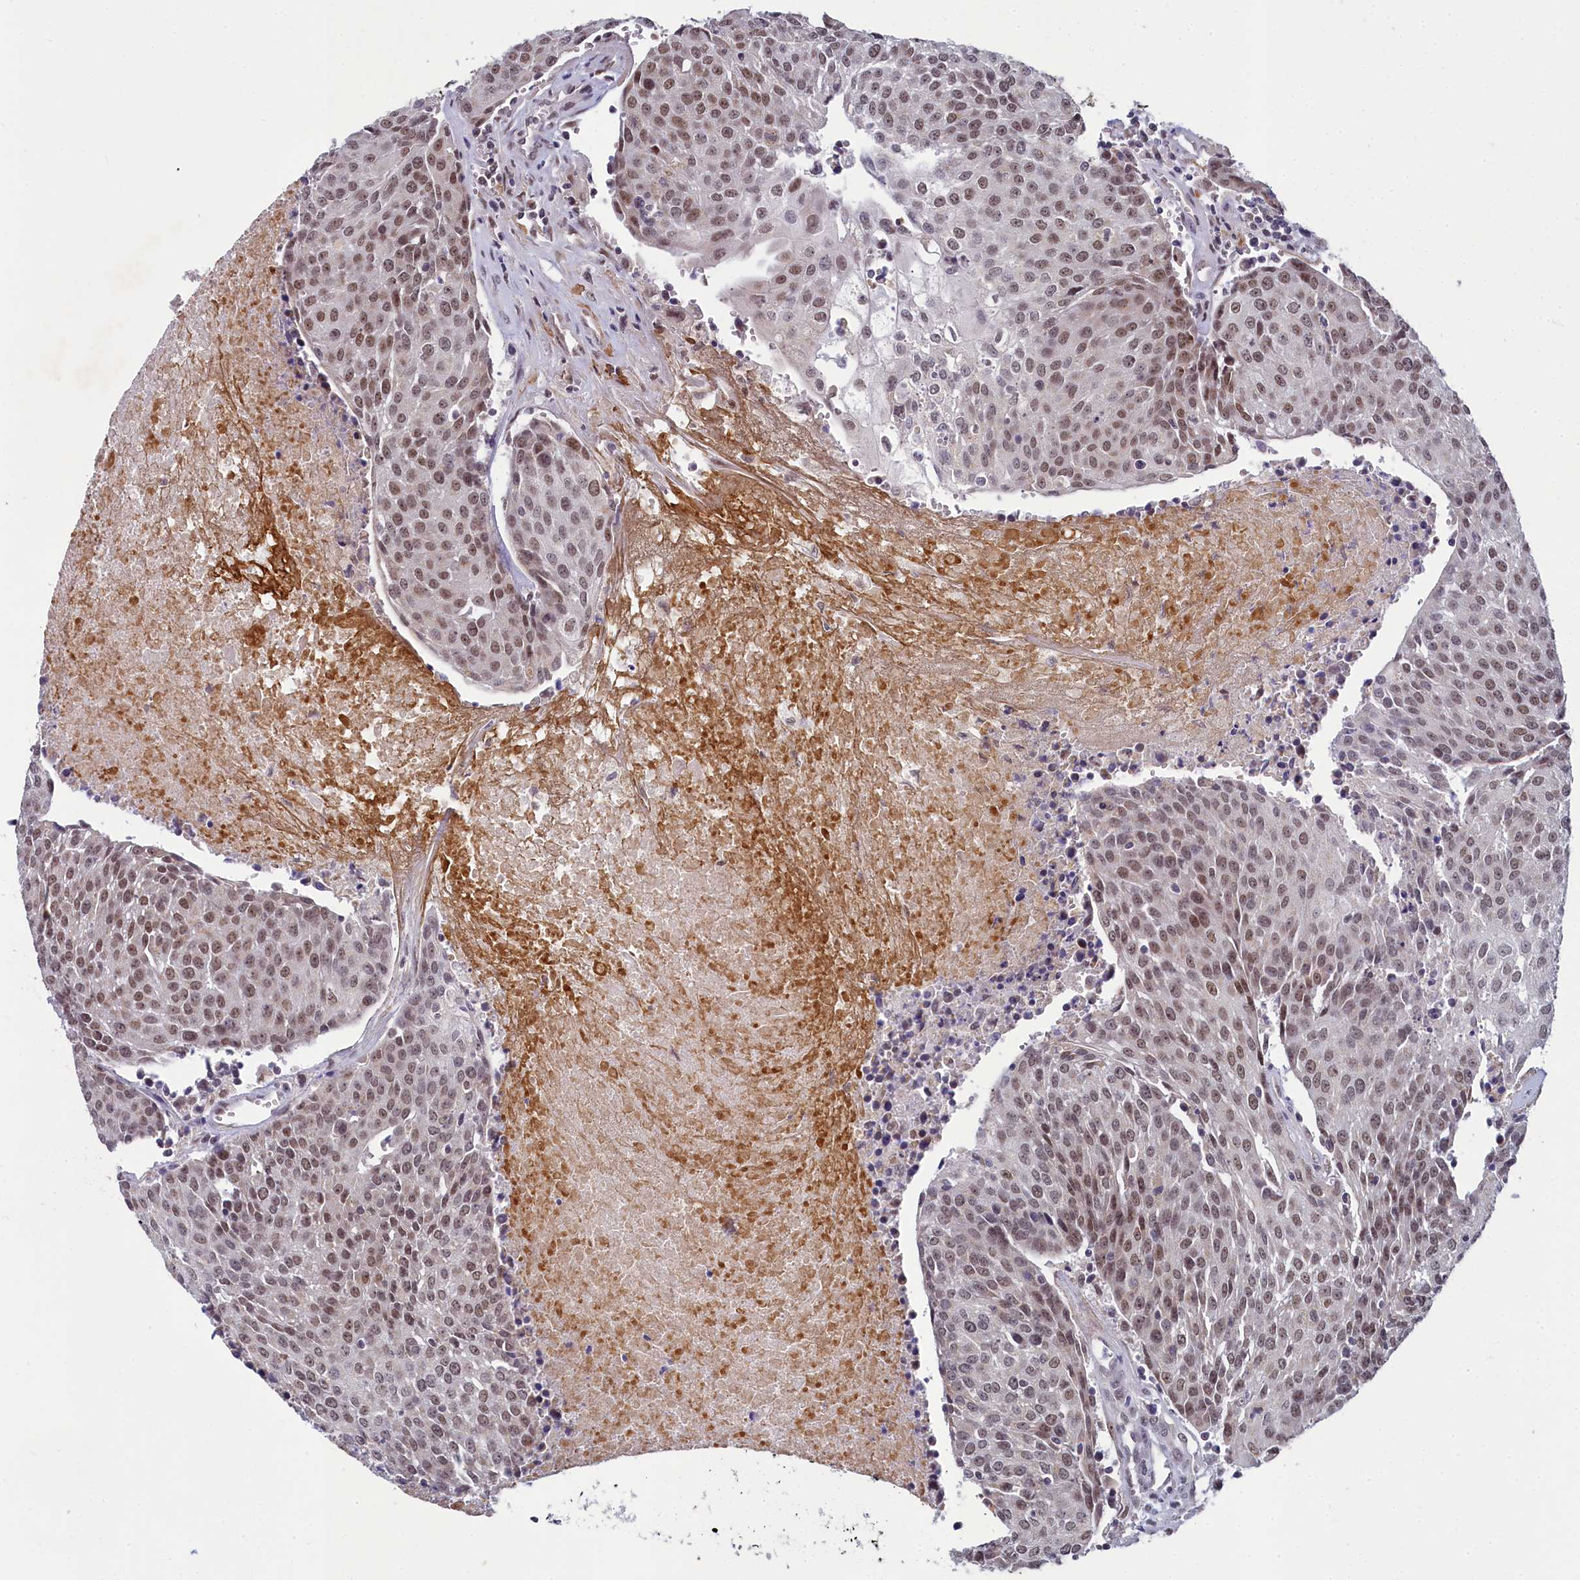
{"staining": {"intensity": "moderate", "quantity": ">75%", "location": "nuclear"}, "tissue": "urothelial cancer", "cell_type": "Tumor cells", "image_type": "cancer", "snomed": [{"axis": "morphology", "description": "Urothelial carcinoma, High grade"}, {"axis": "topography", "description": "Urinary bladder"}], "caption": "Protein expression by immunohistochemistry demonstrates moderate nuclear expression in about >75% of tumor cells in high-grade urothelial carcinoma.", "gene": "PPHLN1", "patient": {"sex": "female", "age": 85}}